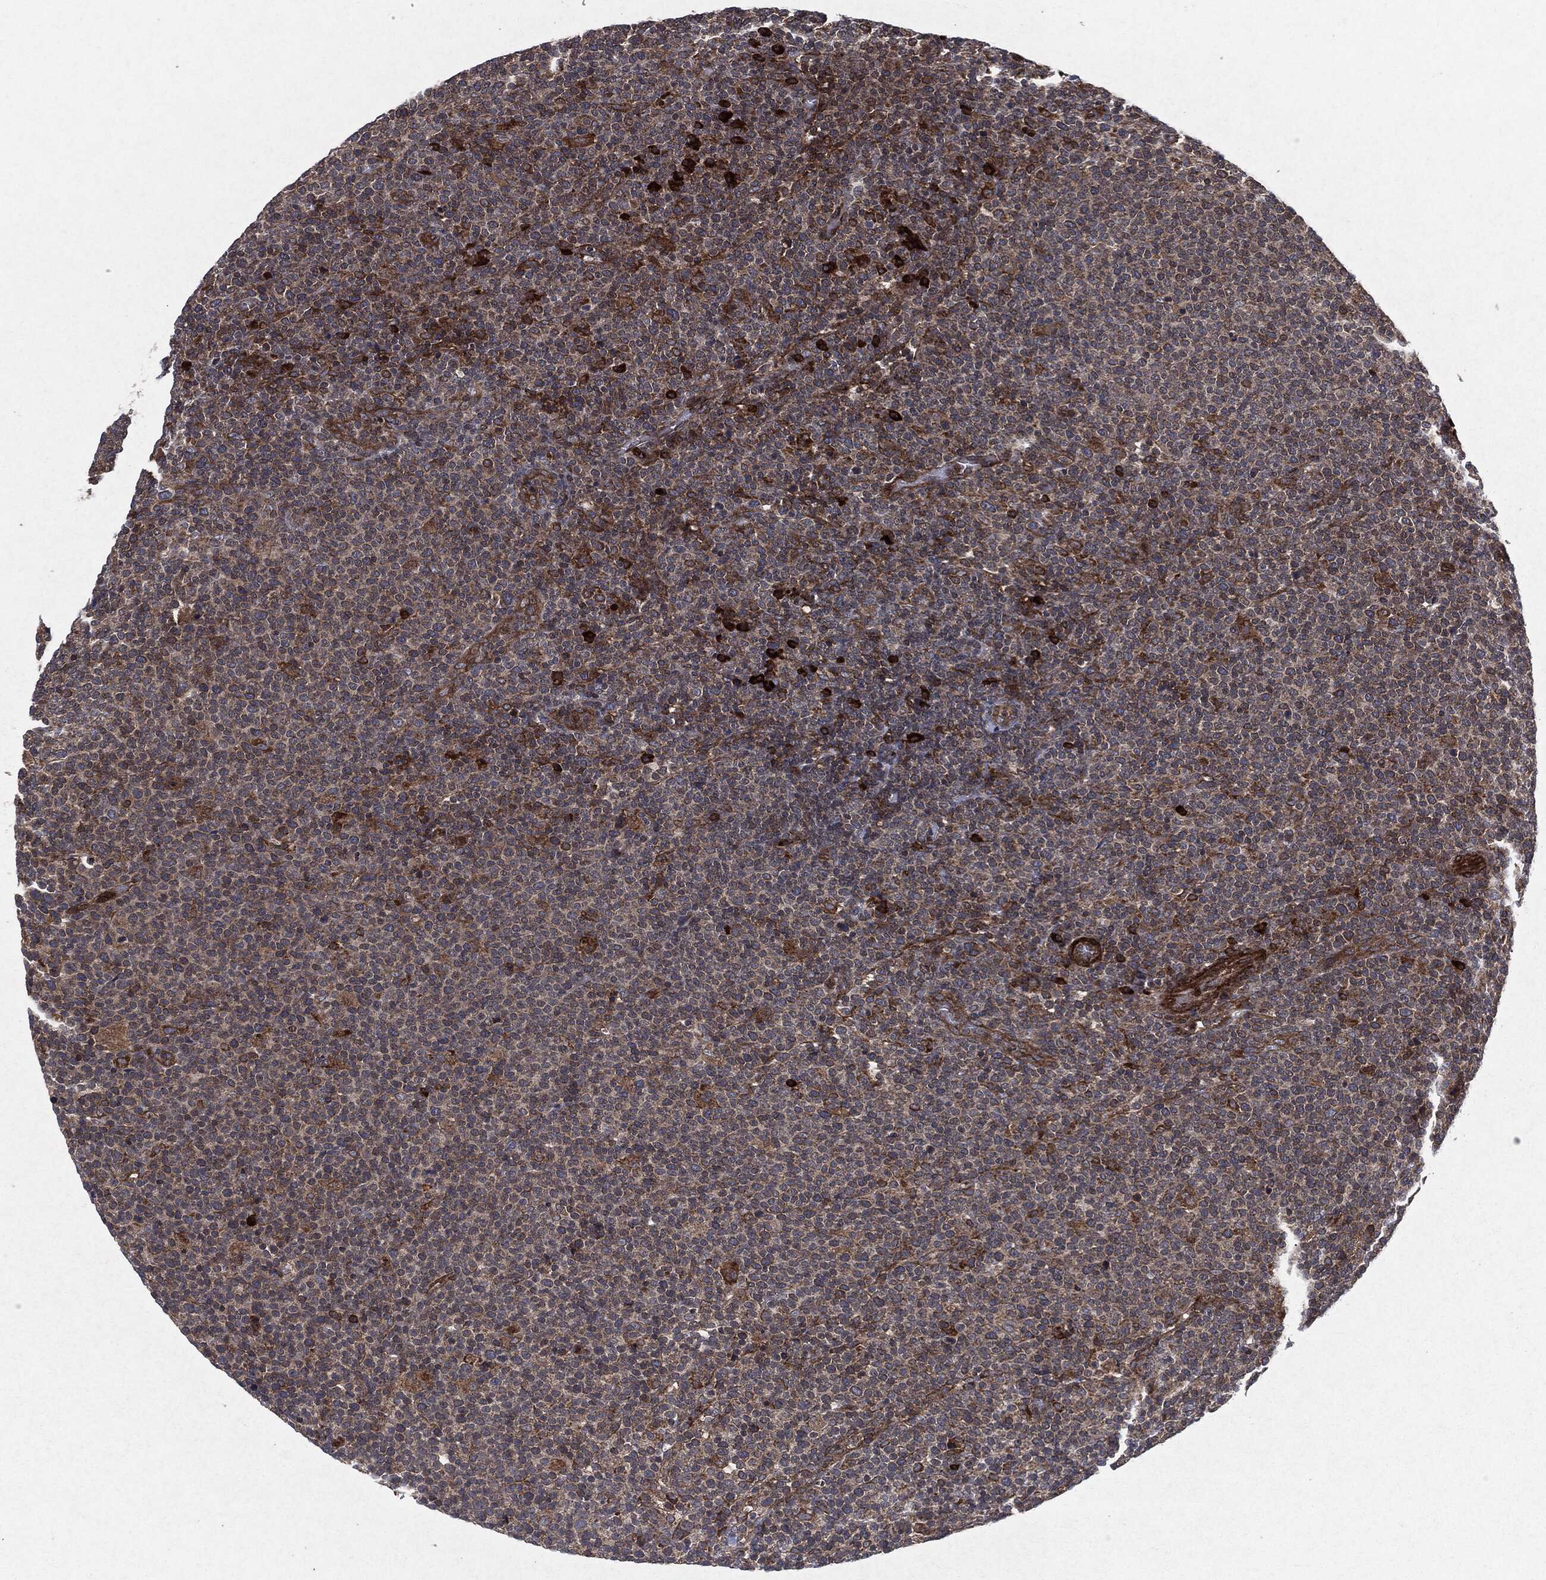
{"staining": {"intensity": "strong", "quantity": "<25%", "location": "cytoplasmic/membranous"}, "tissue": "lymphoma", "cell_type": "Tumor cells", "image_type": "cancer", "snomed": [{"axis": "morphology", "description": "Malignant lymphoma, non-Hodgkin's type, High grade"}, {"axis": "topography", "description": "Lymph node"}], "caption": "Tumor cells show strong cytoplasmic/membranous staining in about <25% of cells in malignant lymphoma, non-Hodgkin's type (high-grade). The staining was performed using DAB to visualize the protein expression in brown, while the nuclei were stained in blue with hematoxylin (Magnification: 20x).", "gene": "RAF1", "patient": {"sex": "male", "age": 61}}